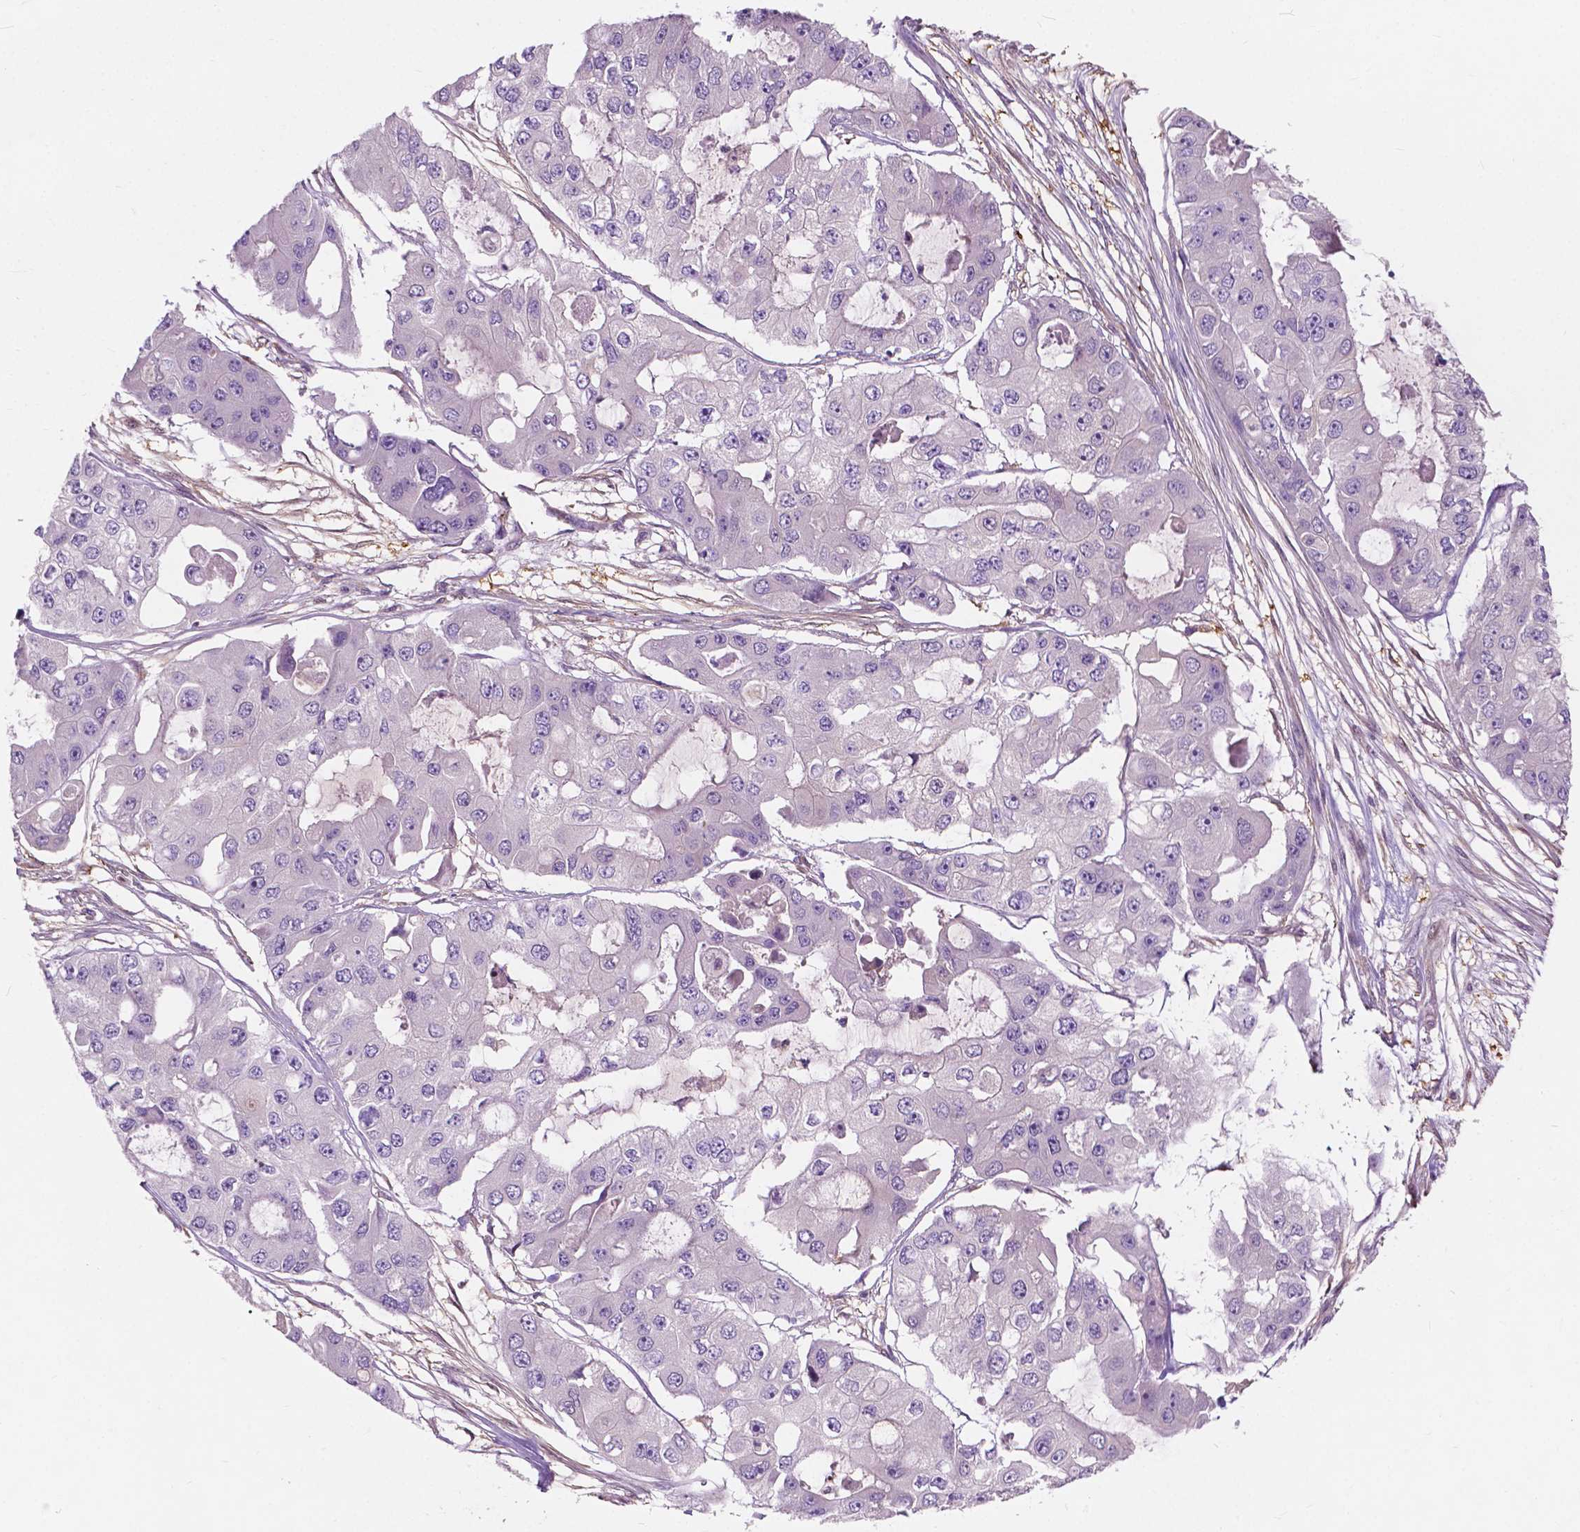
{"staining": {"intensity": "negative", "quantity": "none", "location": "none"}, "tissue": "ovarian cancer", "cell_type": "Tumor cells", "image_type": "cancer", "snomed": [{"axis": "morphology", "description": "Cystadenocarcinoma, serous, NOS"}, {"axis": "topography", "description": "Ovary"}], "caption": "Immunohistochemical staining of human ovarian cancer demonstrates no significant expression in tumor cells.", "gene": "GPR37", "patient": {"sex": "female", "age": 56}}